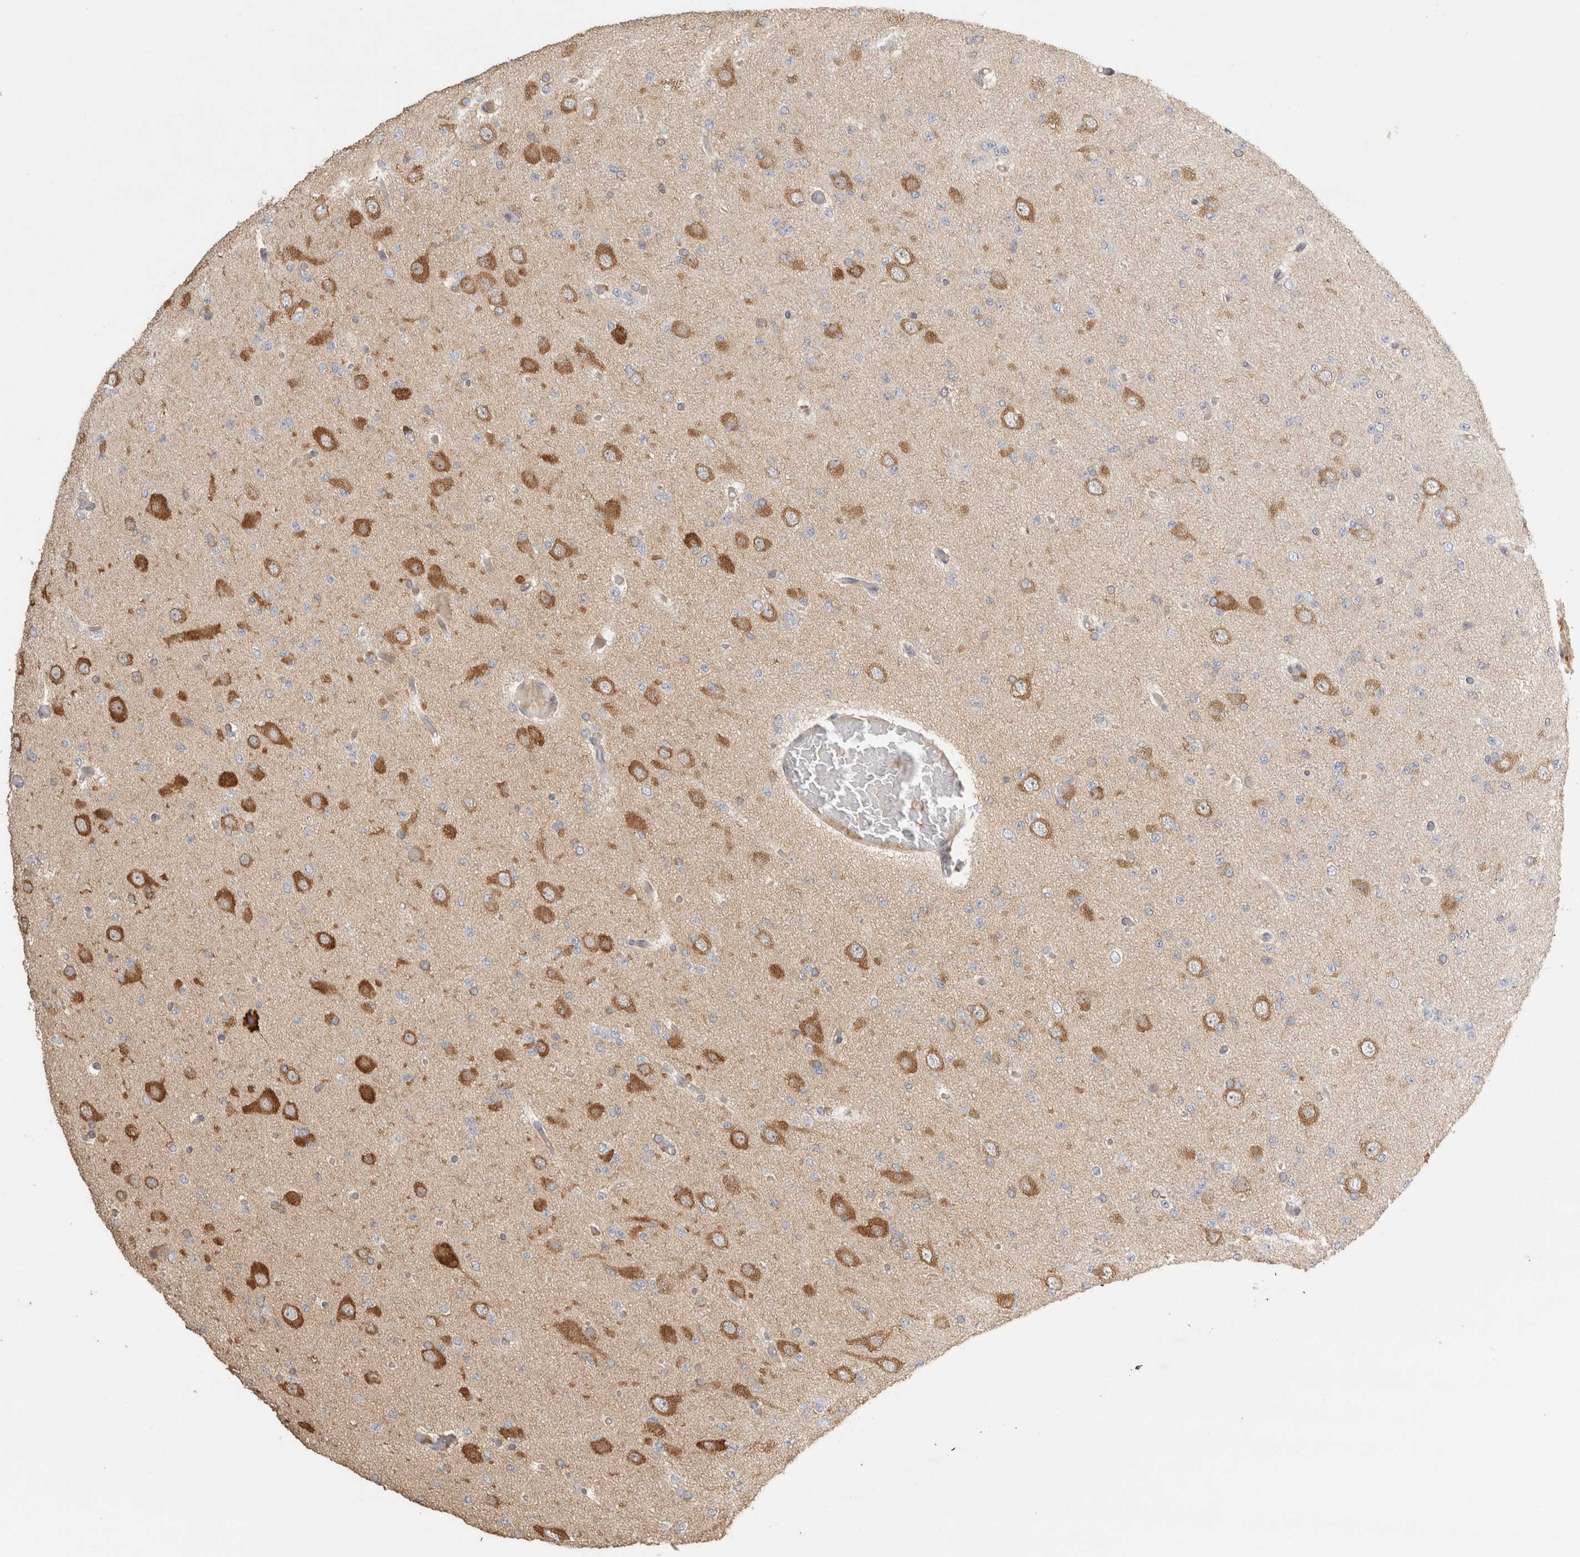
{"staining": {"intensity": "negative", "quantity": "none", "location": "none"}, "tissue": "glioma", "cell_type": "Tumor cells", "image_type": "cancer", "snomed": [{"axis": "morphology", "description": "Glioma, malignant, Low grade"}, {"axis": "topography", "description": "Brain"}], "caption": "Glioma stained for a protein using IHC reveals no expression tumor cells.", "gene": "EIF4G3", "patient": {"sex": "female", "age": 22}}